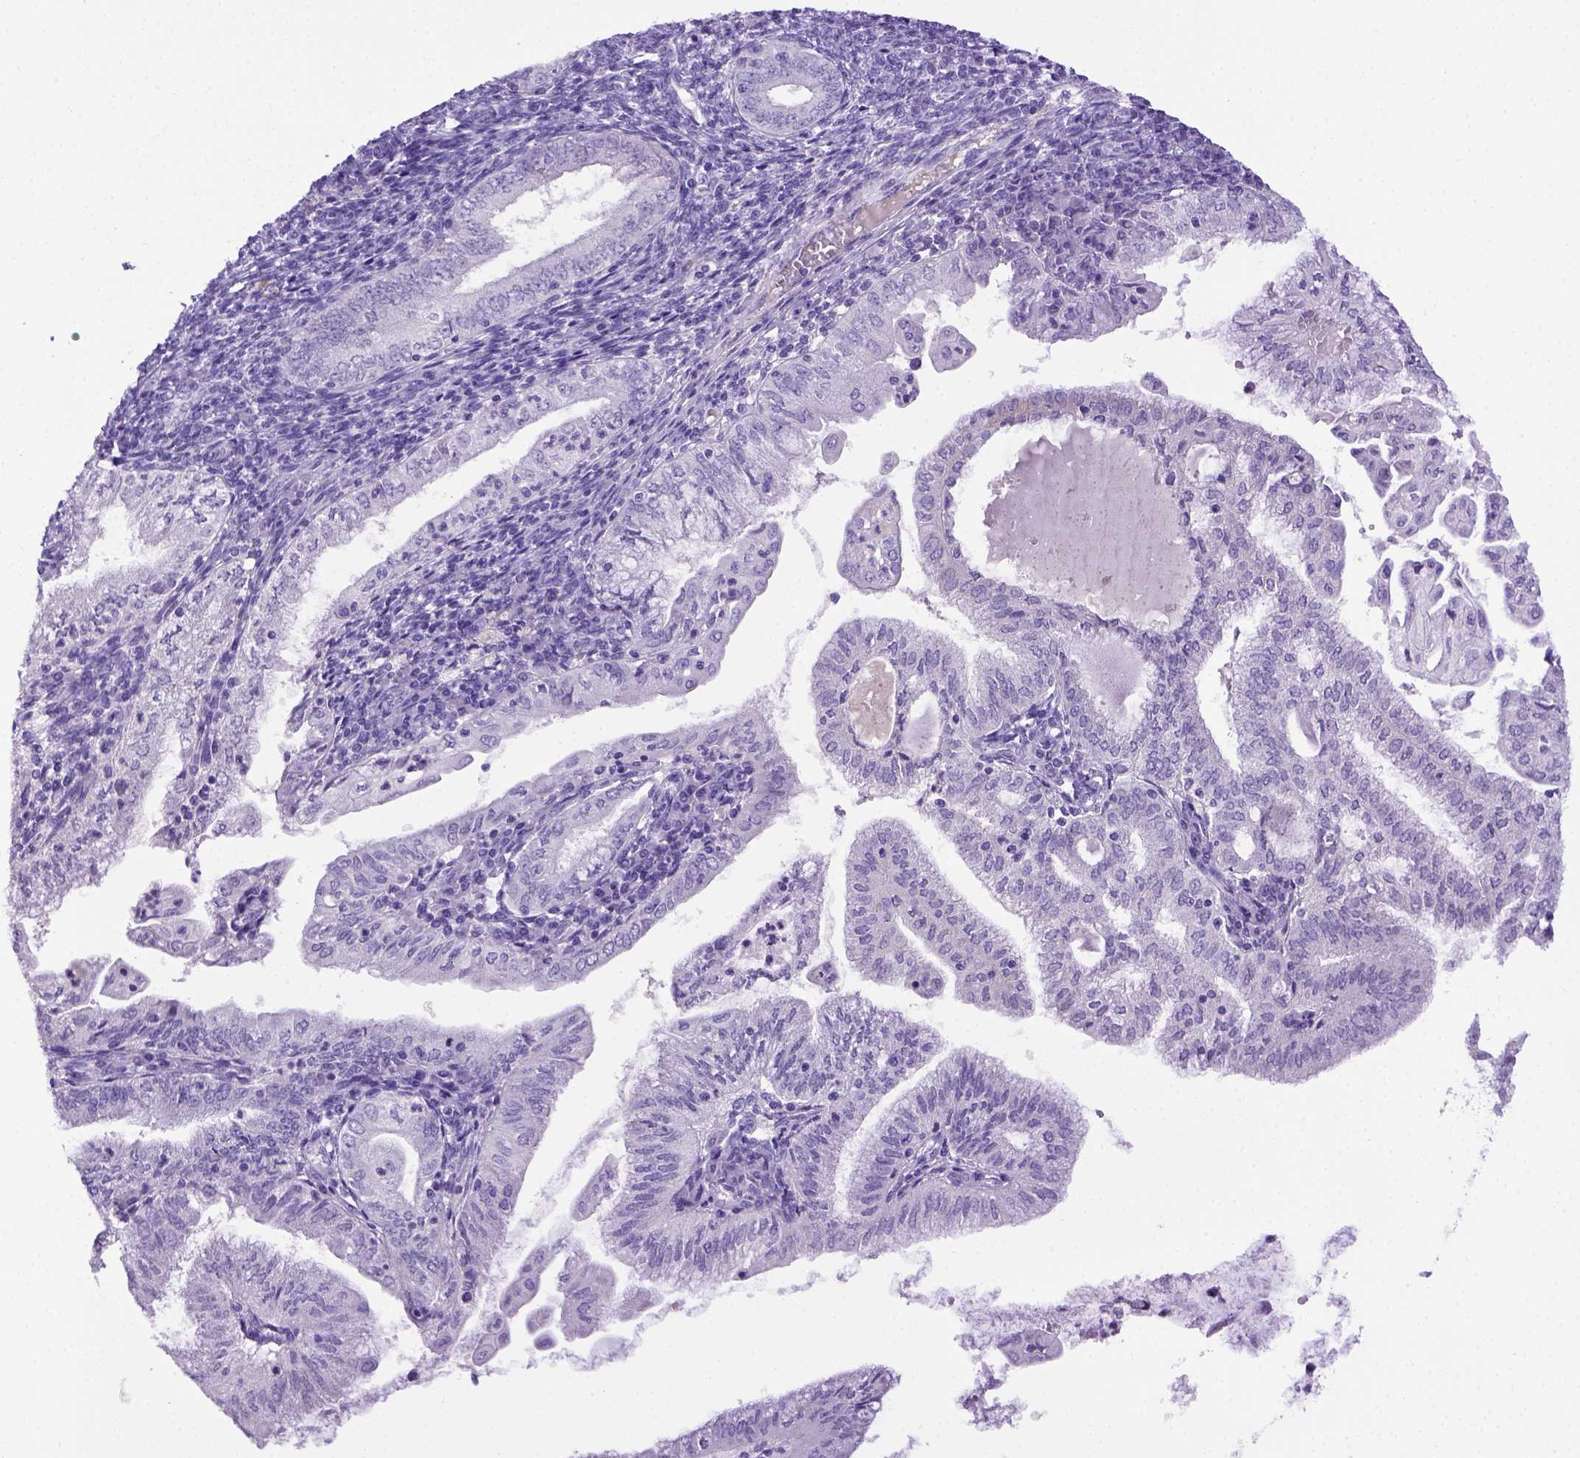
{"staining": {"intensity": "negative", "quantity": "none", "location": "none"}, "tissue": "endometrial cancer", "cell_type": "Tumor cells", "image_type": "cancer", "snomed": [{"axis": "morphology", "description": "Adenocarcinoma, NOS"}, {"axis": "topography", "description": "Endometrium"}], "caption": "An IHC photomicrograph of adenocarcinoma (endometrial) is shown. There is no staining in tumor cells of adenocarcinoma (endometrial).", "gene": "ITIH4", "patient": {"sex": "female", "age": 55}}